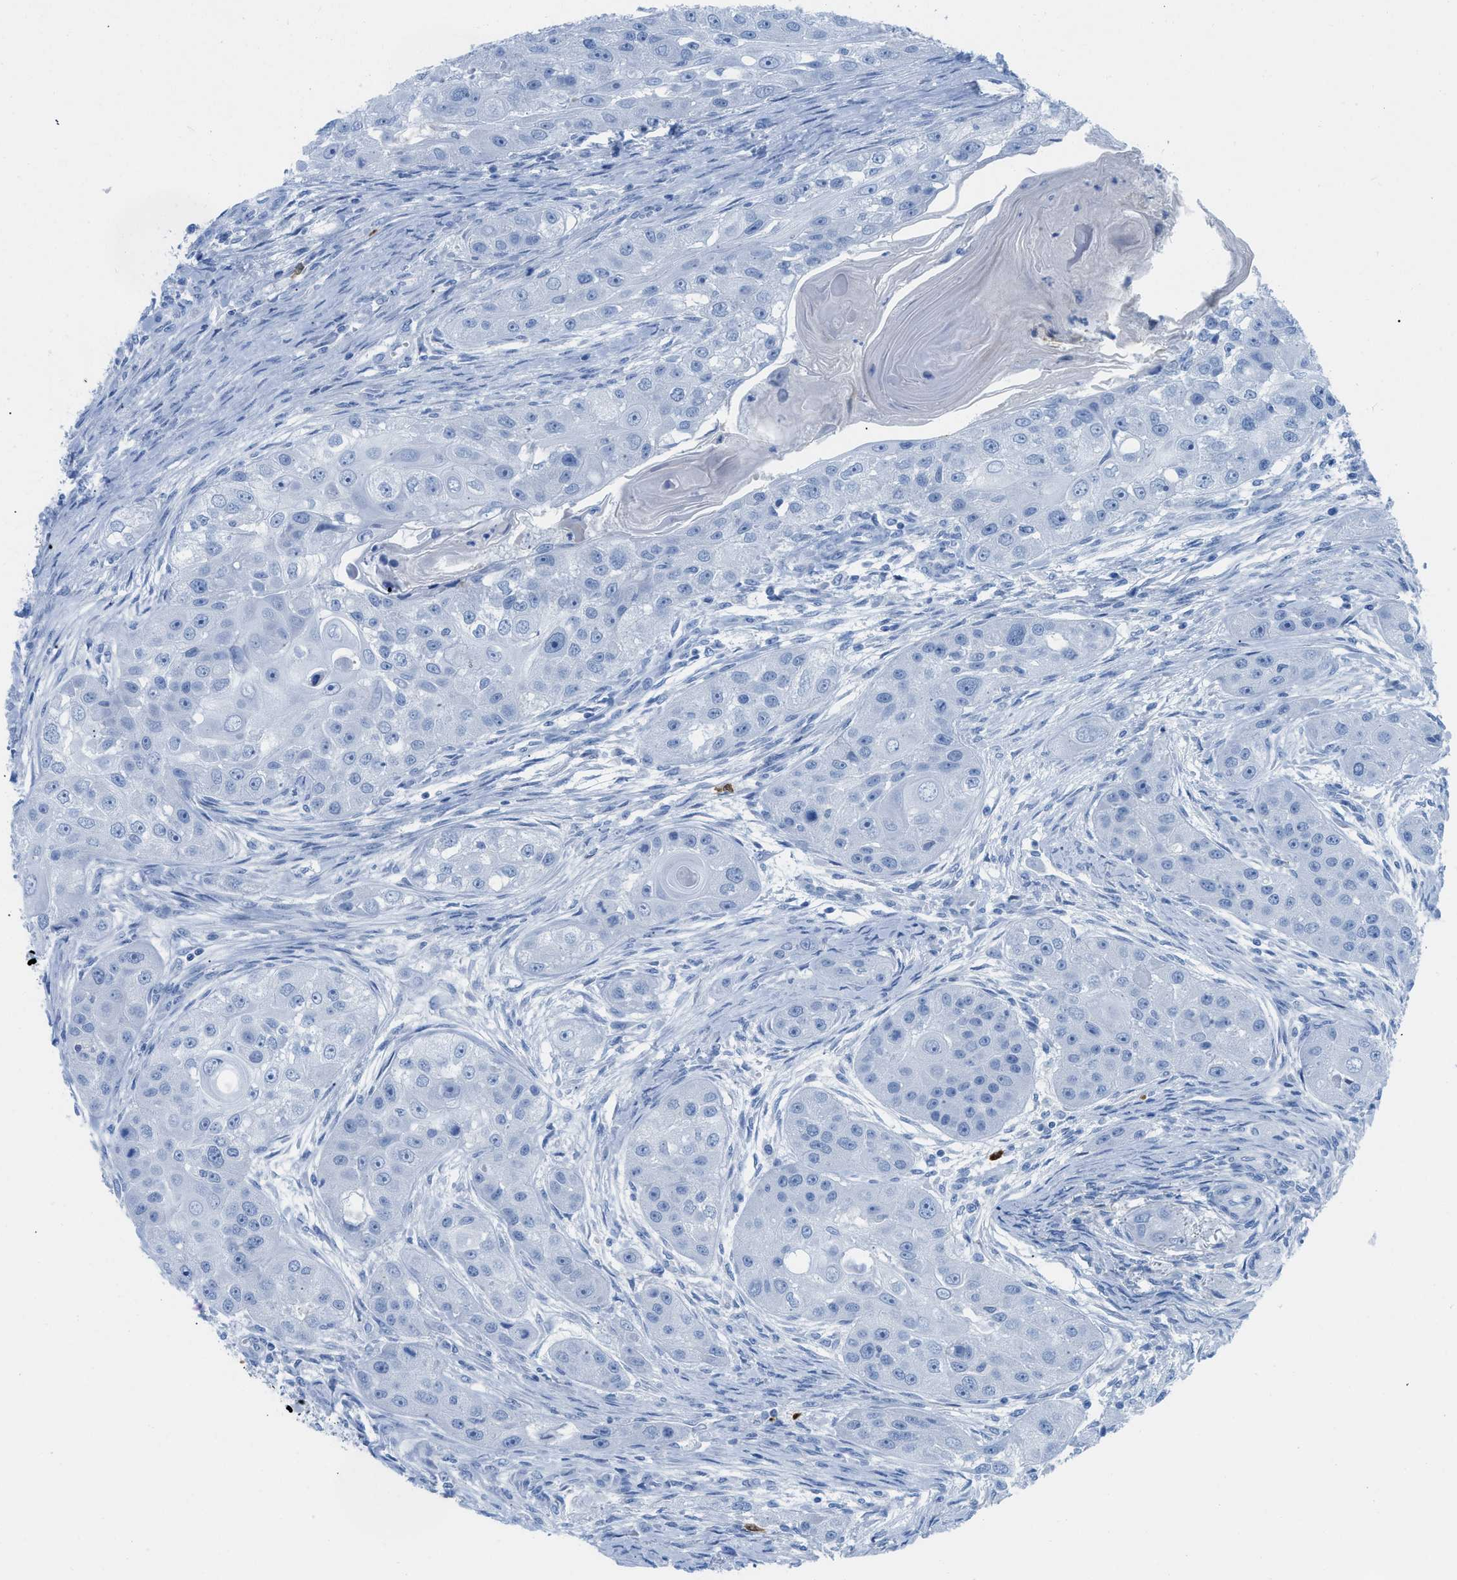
{"staining": {"intensity": "negative", "quantity": "none", "location": "none"}, "tissue": "head and neck cancer", "cell_type": "Tumor cells", "image_type": "cancer", "snomed": [{"axis": "morphology", "description": "Normal tissue, NOS"}, {"axis": "morphology", "description": "Squamous cell carcinoma, NOS"}, {"axis": "topography", "description": "Skeletal muscle"}, {"axis": "topography", "description": "Head-Neck"}], "caption": "Photomicrograph shows no significant protein staining in tumor cells of head and neck squamous cell carcinoma.", "gene": "TCL1A", "patient": {"sex": "male", "age": 51}}